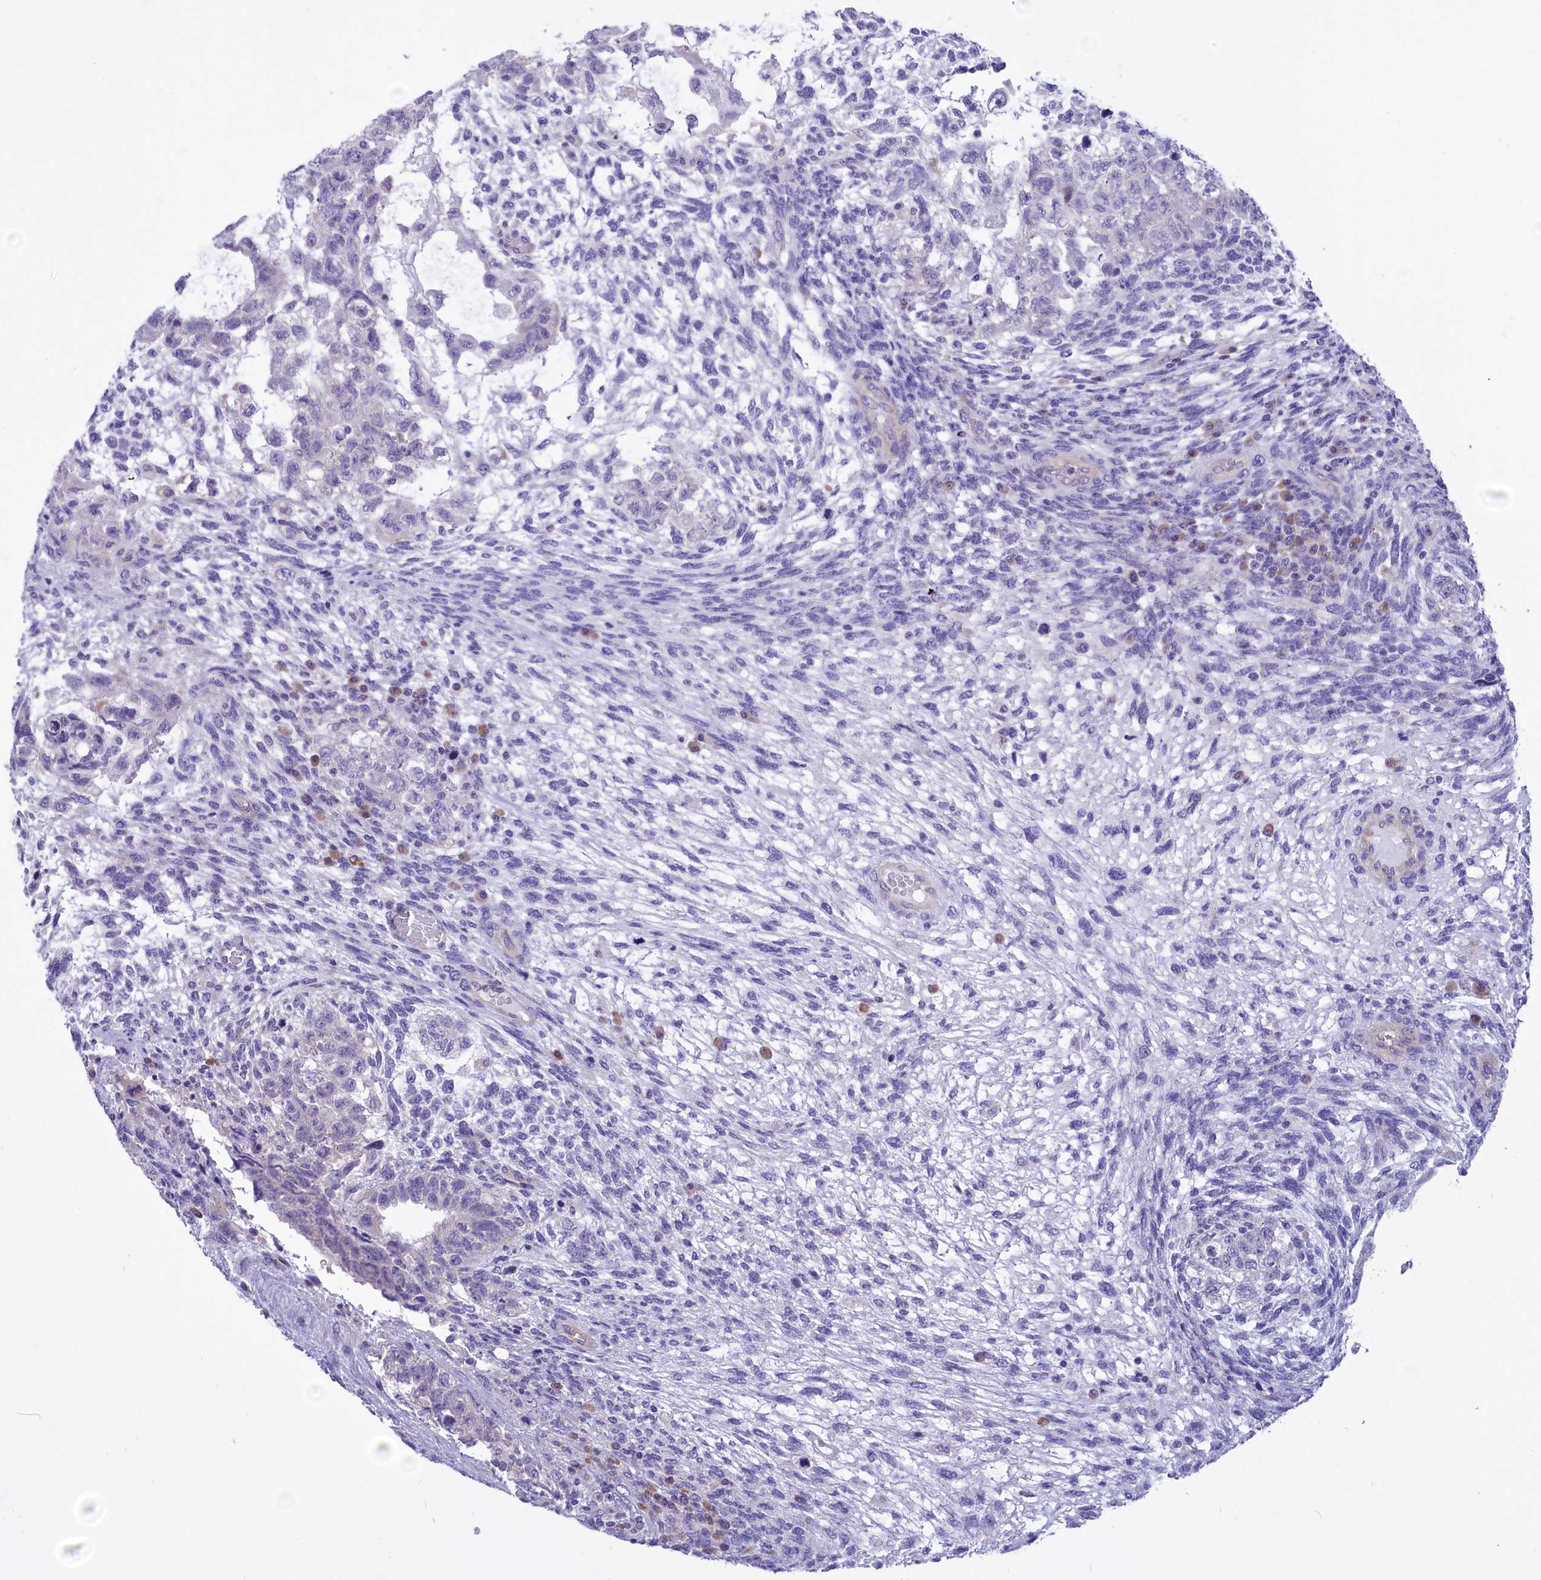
{"staining": {"intensity": "negative", "quantity": "none", "location": "none"}, "tissue": "testis cancer", "cell_type": "Tumor cells", "image_type": "cancer", "snomed": [{"axis": "morphology", "description": "Normal tissue, NOS"}, {"axis": "morphology", "description": "Carcinoma, Embryonal, NOS"}, {"axis": "topography", "description": "Testis"}], "caption": "This is an immunohistochemistry histopathology image of testis cancer (embryonal carcinoma). There is no staining in tumor cells.", "gene": "DCAF16", "patient": {"sex": "male", "age": 36}}